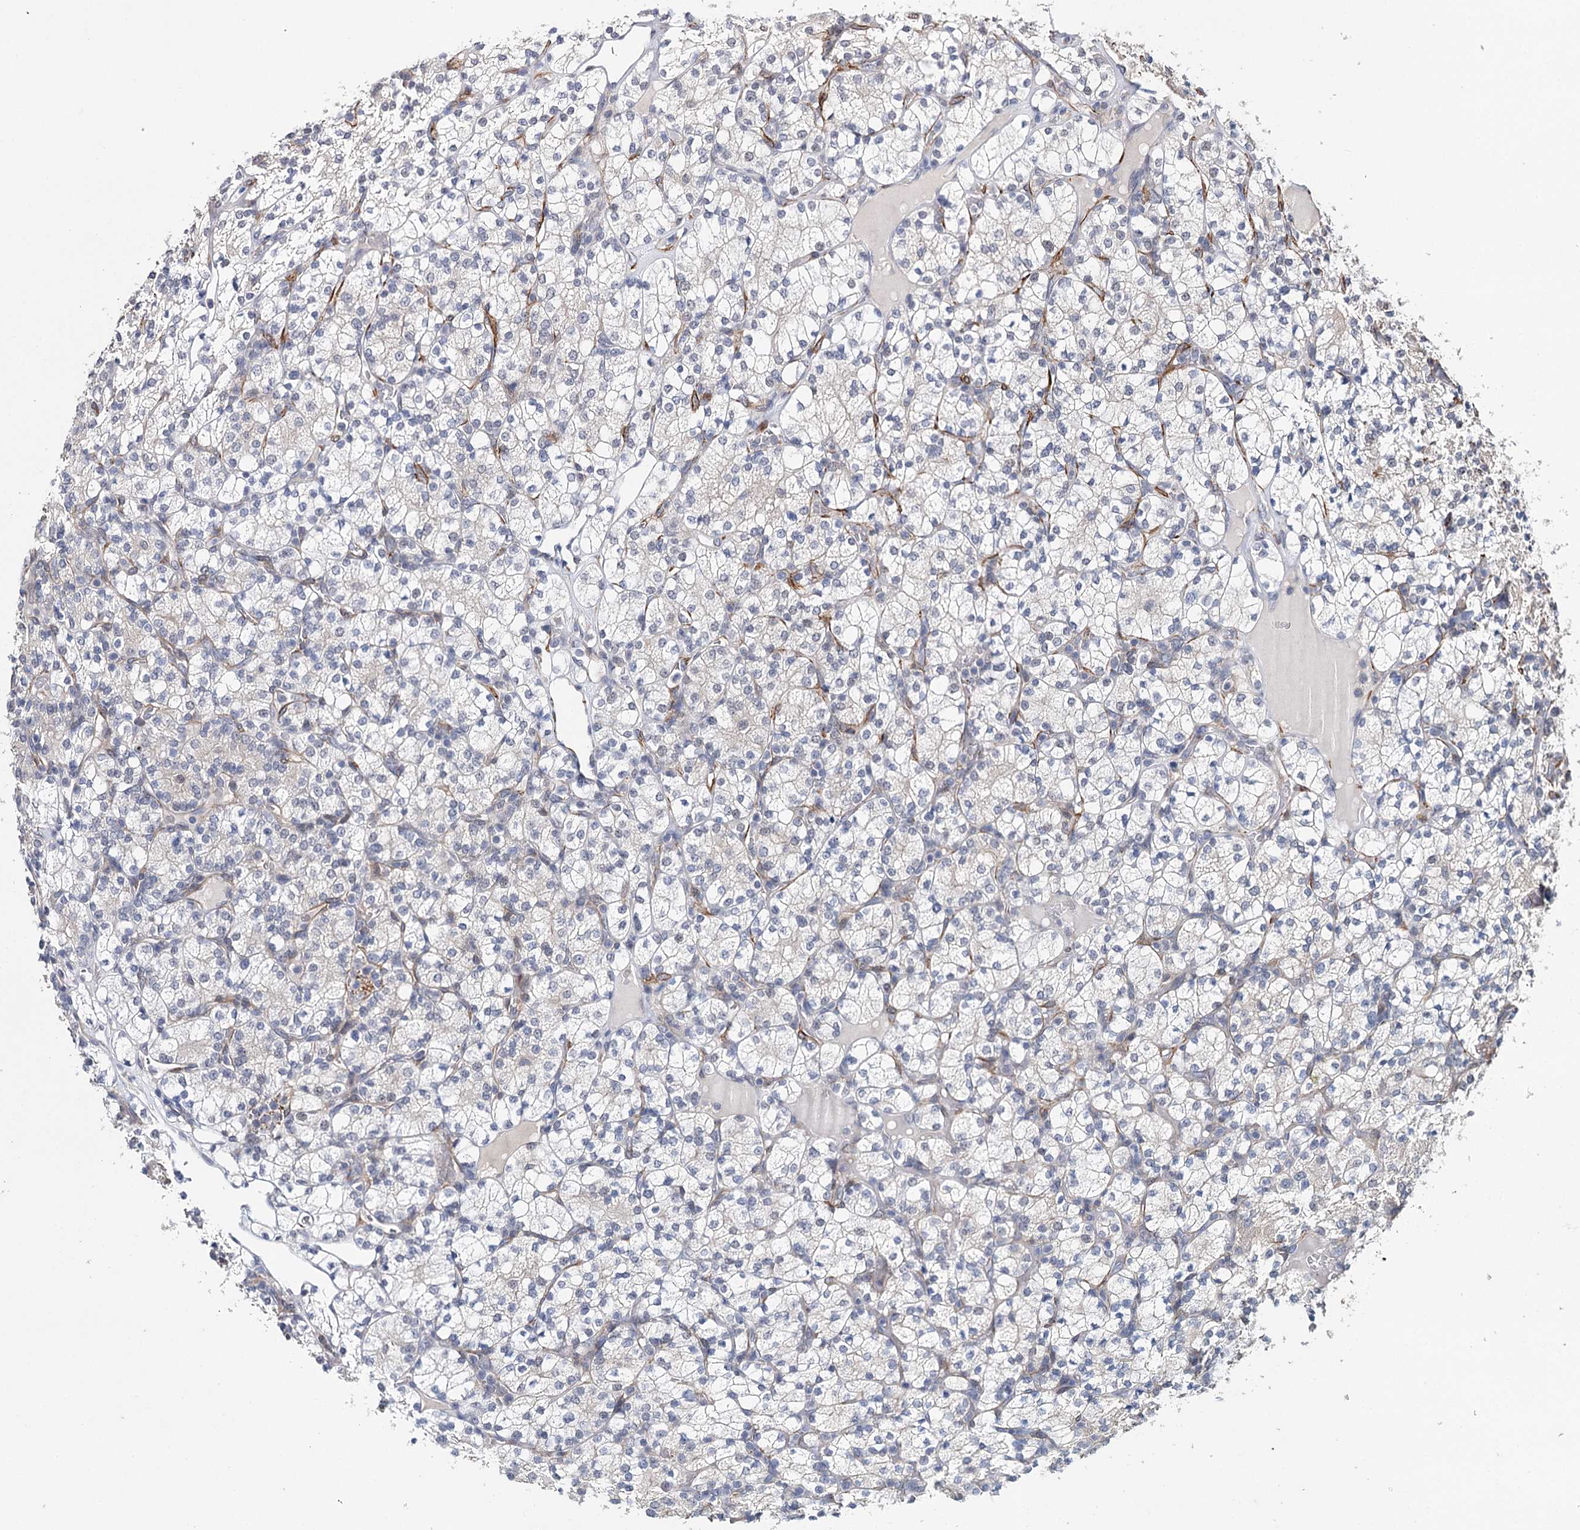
{"staining": {"intensity": "negative", "quantity": "none", "location": "none"}, "tissue": "renal cancer", "cell_type": "Tumor cells", "image_type": "cancer", "snomed": [{"axis": "morphology", "description": "Adenocarcinoma, NOS"}, {"axis": "topography", "description": "Kidney"}], "caption": "The histopathology image displays no significant expression in tumor cells of adenocarcinoma (renal).", "gene": "CFAP46", "patient": {"sex": "male", "age": 77}}